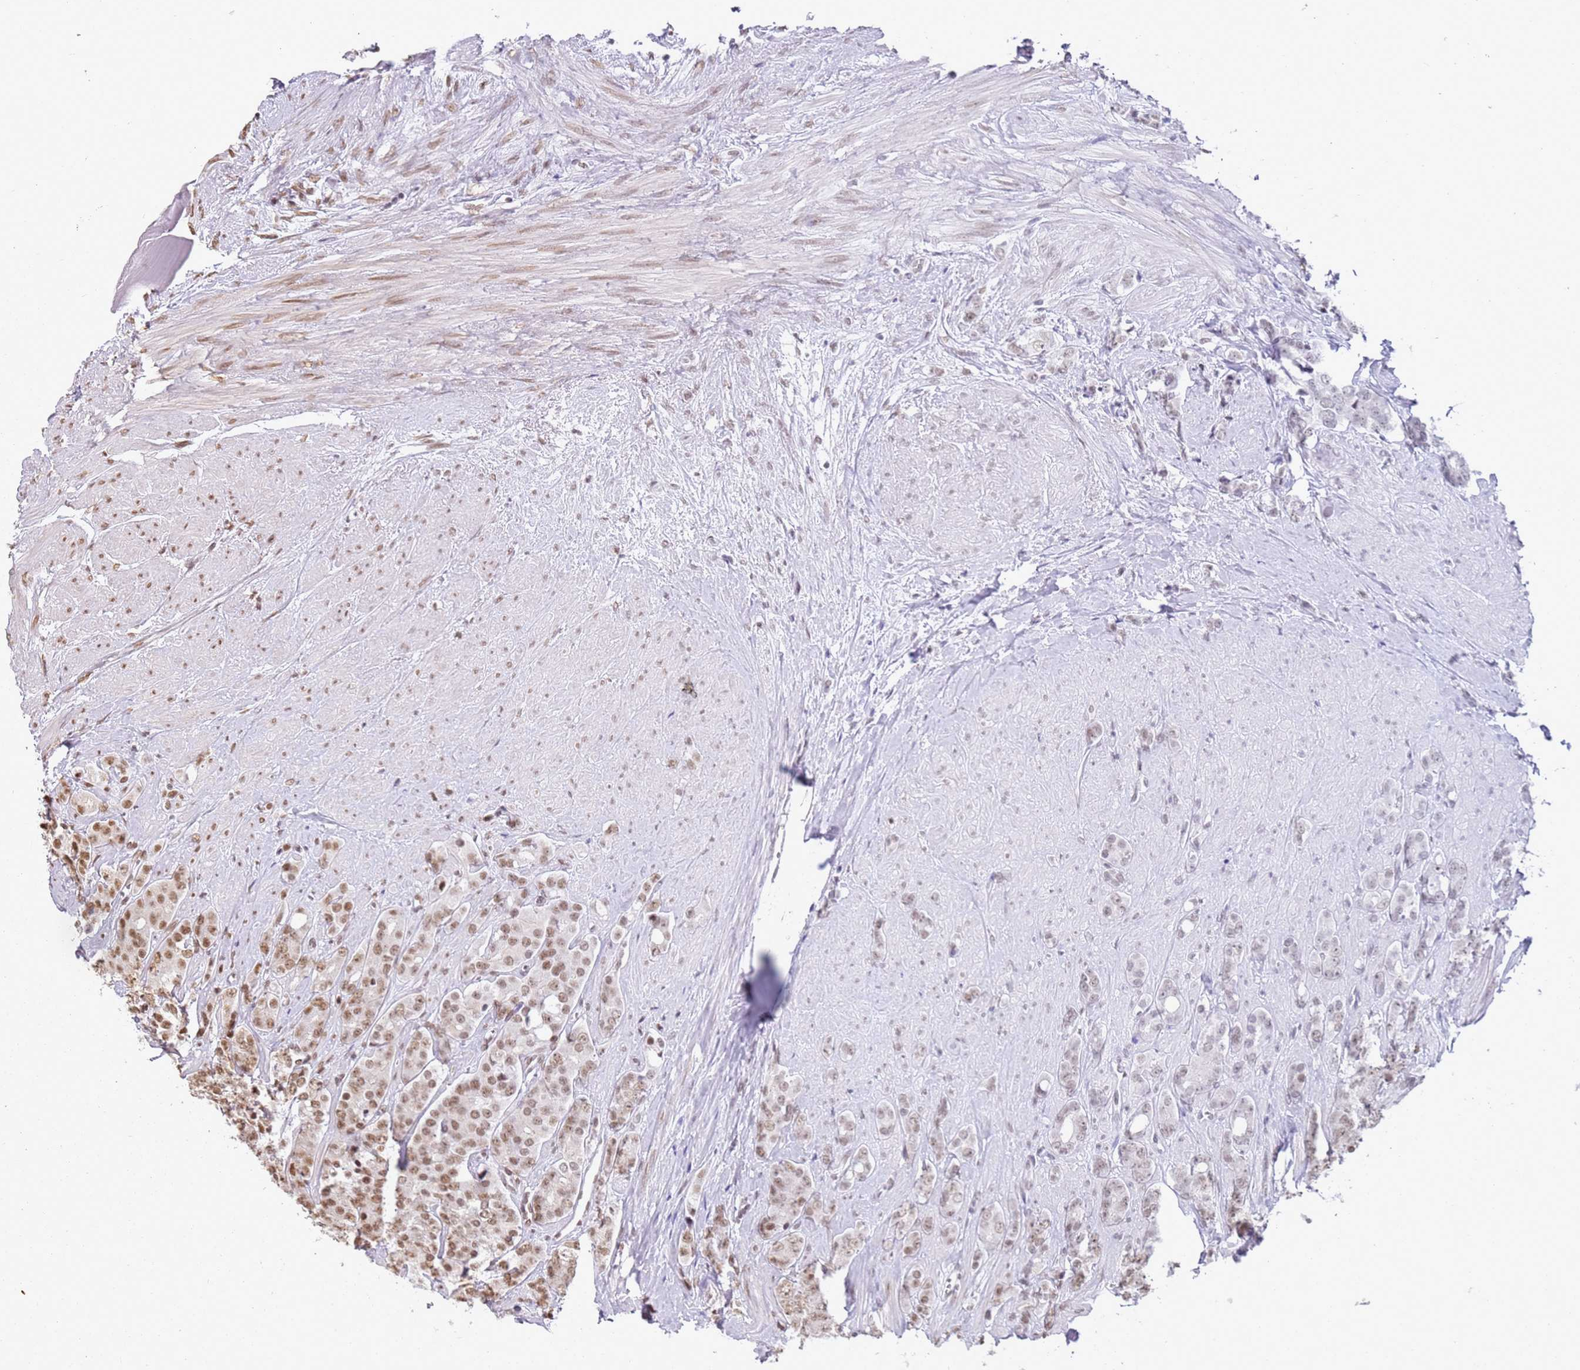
{"staining": {"intensity": "moderate", "quantity": ">75%", "location": "nuclear"}, "tissue": "prostate cancer", "cell_type": "Tumor cells", "image_type": "cancer", "snomed": [{"axis": "morphology", "description": "Adenocarcinoma, High grade"}, {"axis": "topography", "description": "Prostate"}], "caption": "Tumor cells demonstrate medium levels of moderate nuclear staining in about >75% of cells in human prostate cancer (high-grade adenocarcinoma). (Stains: DAB (3,3'-diaminobenzidine) in brown, nuclei in blue, Microscopy: brightfield microscopy at high magnification).", "gene": "TENT4A", "patient": {"sex": "male", "age": 62}}